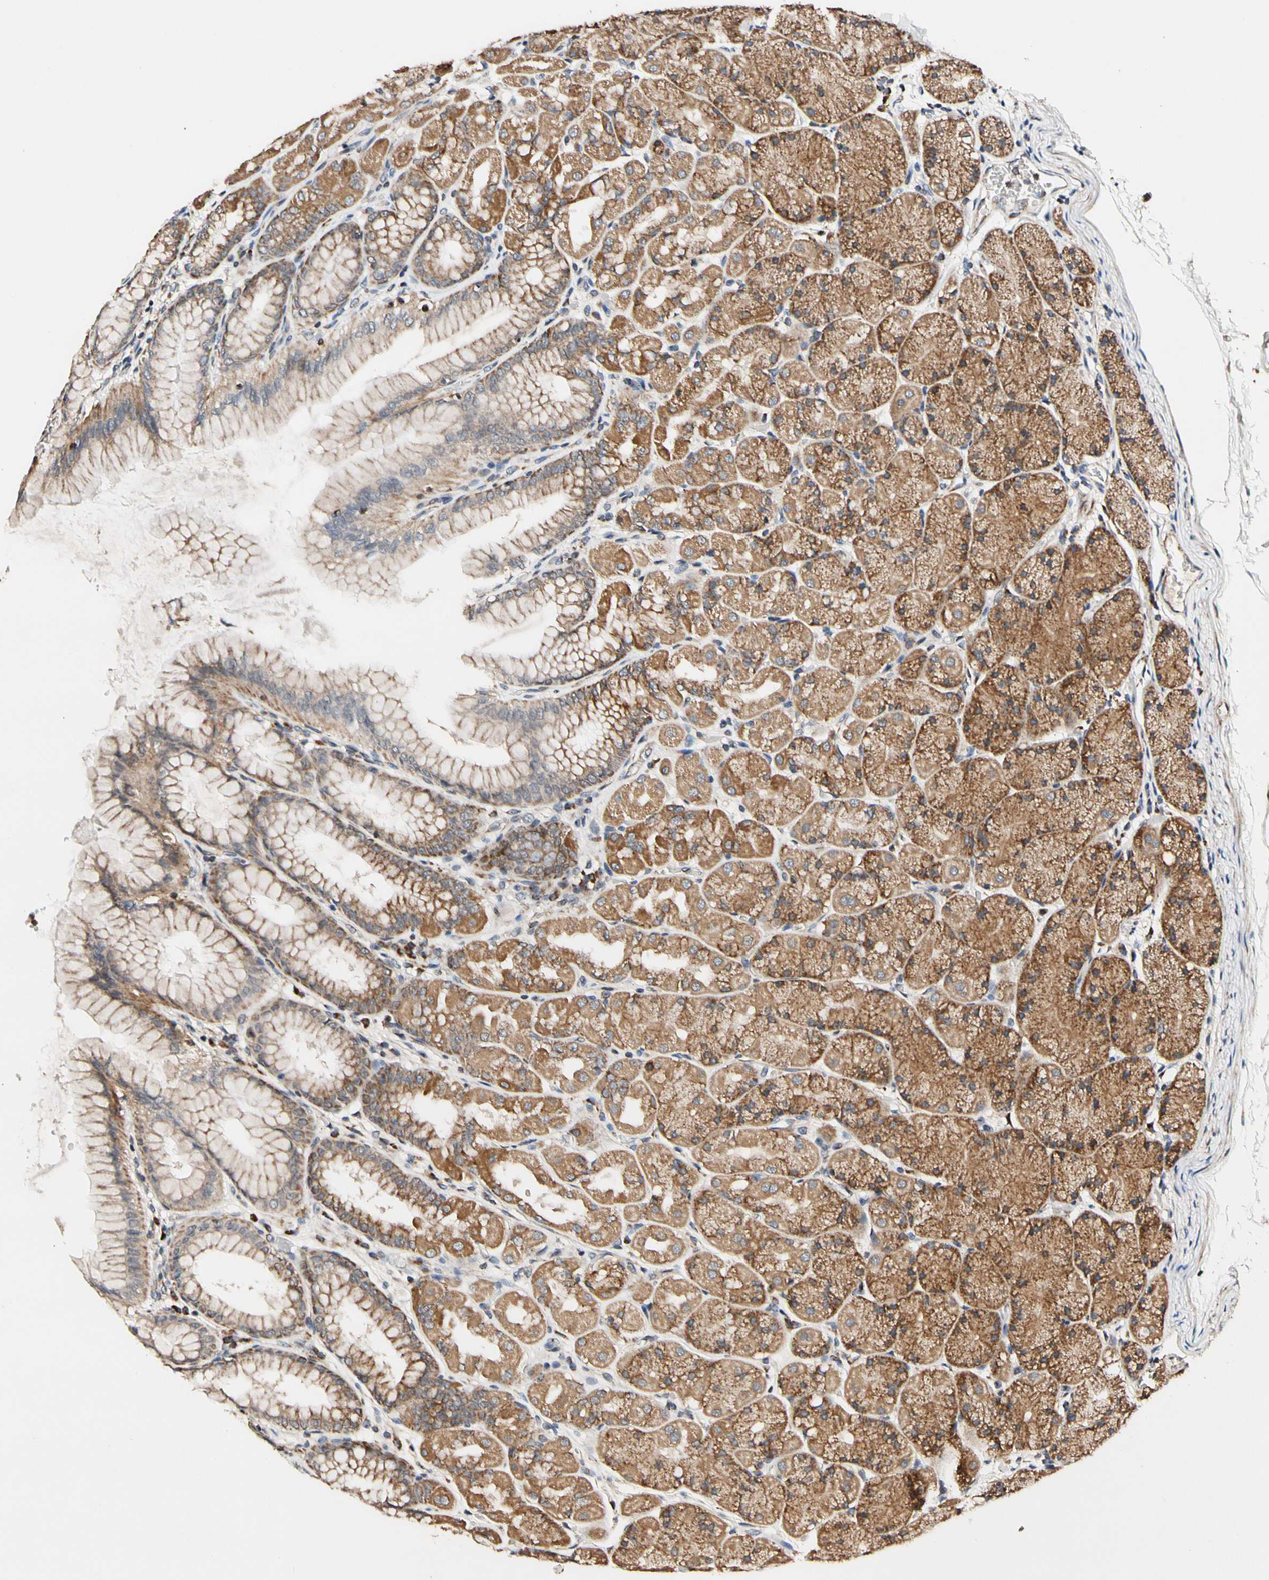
{"staining": {"intensity": "moderate", "quantity": ">75%", "location": "cytoplasmic/membranous"}, "tissue": "stomach", "cell_type": "Glandular cells", "image_type": "normal", "snomed": [{"axis": "morphology", "description": "Normal tissue, NOS"}, {"axis": "topography", "description": "Stomach, upper"}], "caption": "Immunohistochemistry of normal stomach reveals medium levels of moderate cytoplasmic/membranous expression in about >75% of glandular cells.", "gene": "KHDC4", "patient": {"sex": "female", "age": 56}}